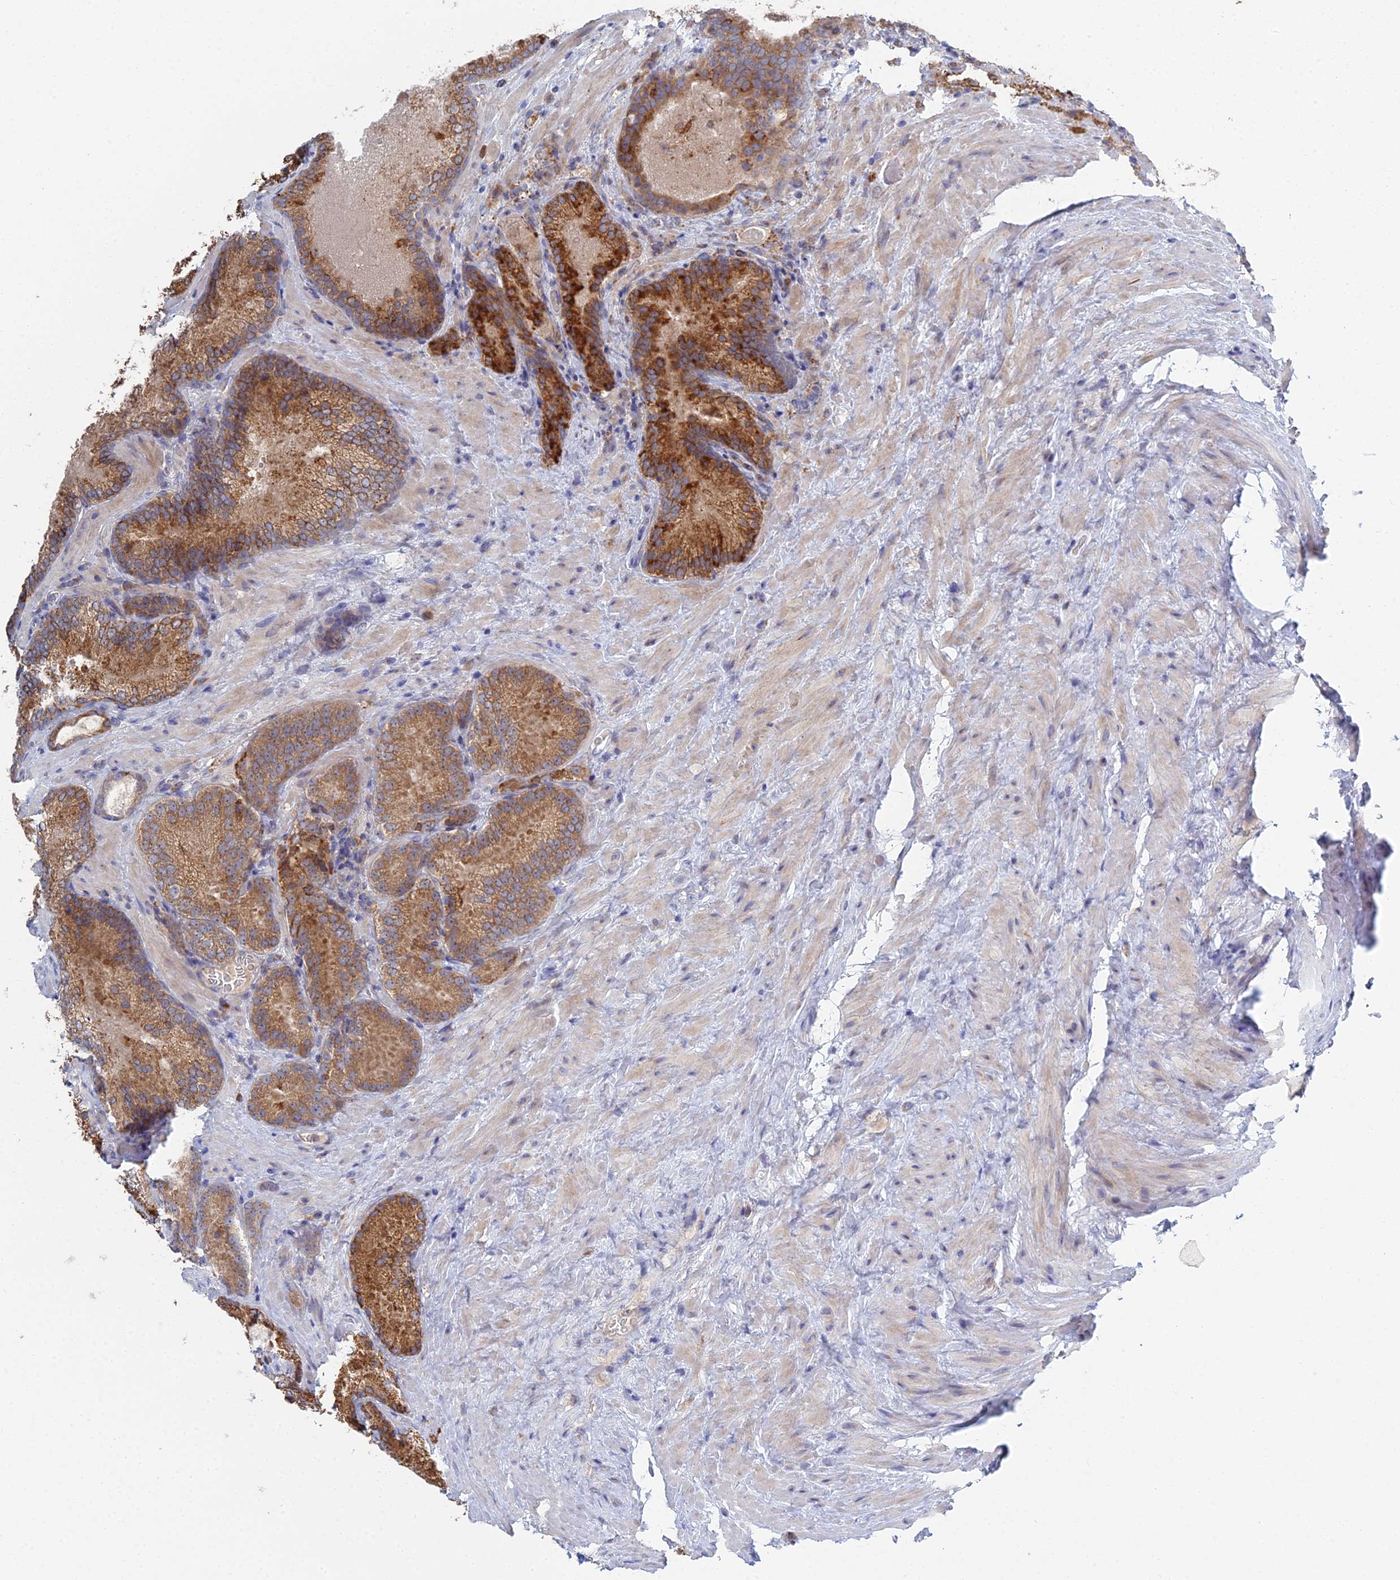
{"staining": {"intensity": "strong", "quantity": ">75%", "location": "cytoplasmic/membranous"}, "tissue": "prostate cancer", "cell_type": "Tumor cells", "image_type": "cancer", "snomed": [{"axis": "morphology", "description": "Adenocarcinoma, Low grade"}, {"axis": "topography", "description": "Prostate"}], "caption": "An IHC image of neoplastic tissue is shown. Protein staining in brown shows strong cytoplasmic/membranous positivity in low-grade adenocarcinoma (prostate) within tumor cells. The protein is shown in brown color, while the nuclei are stained blue.", "gene": "TRAPPC6A", "patient": {"sex": "male", "age": 74}}